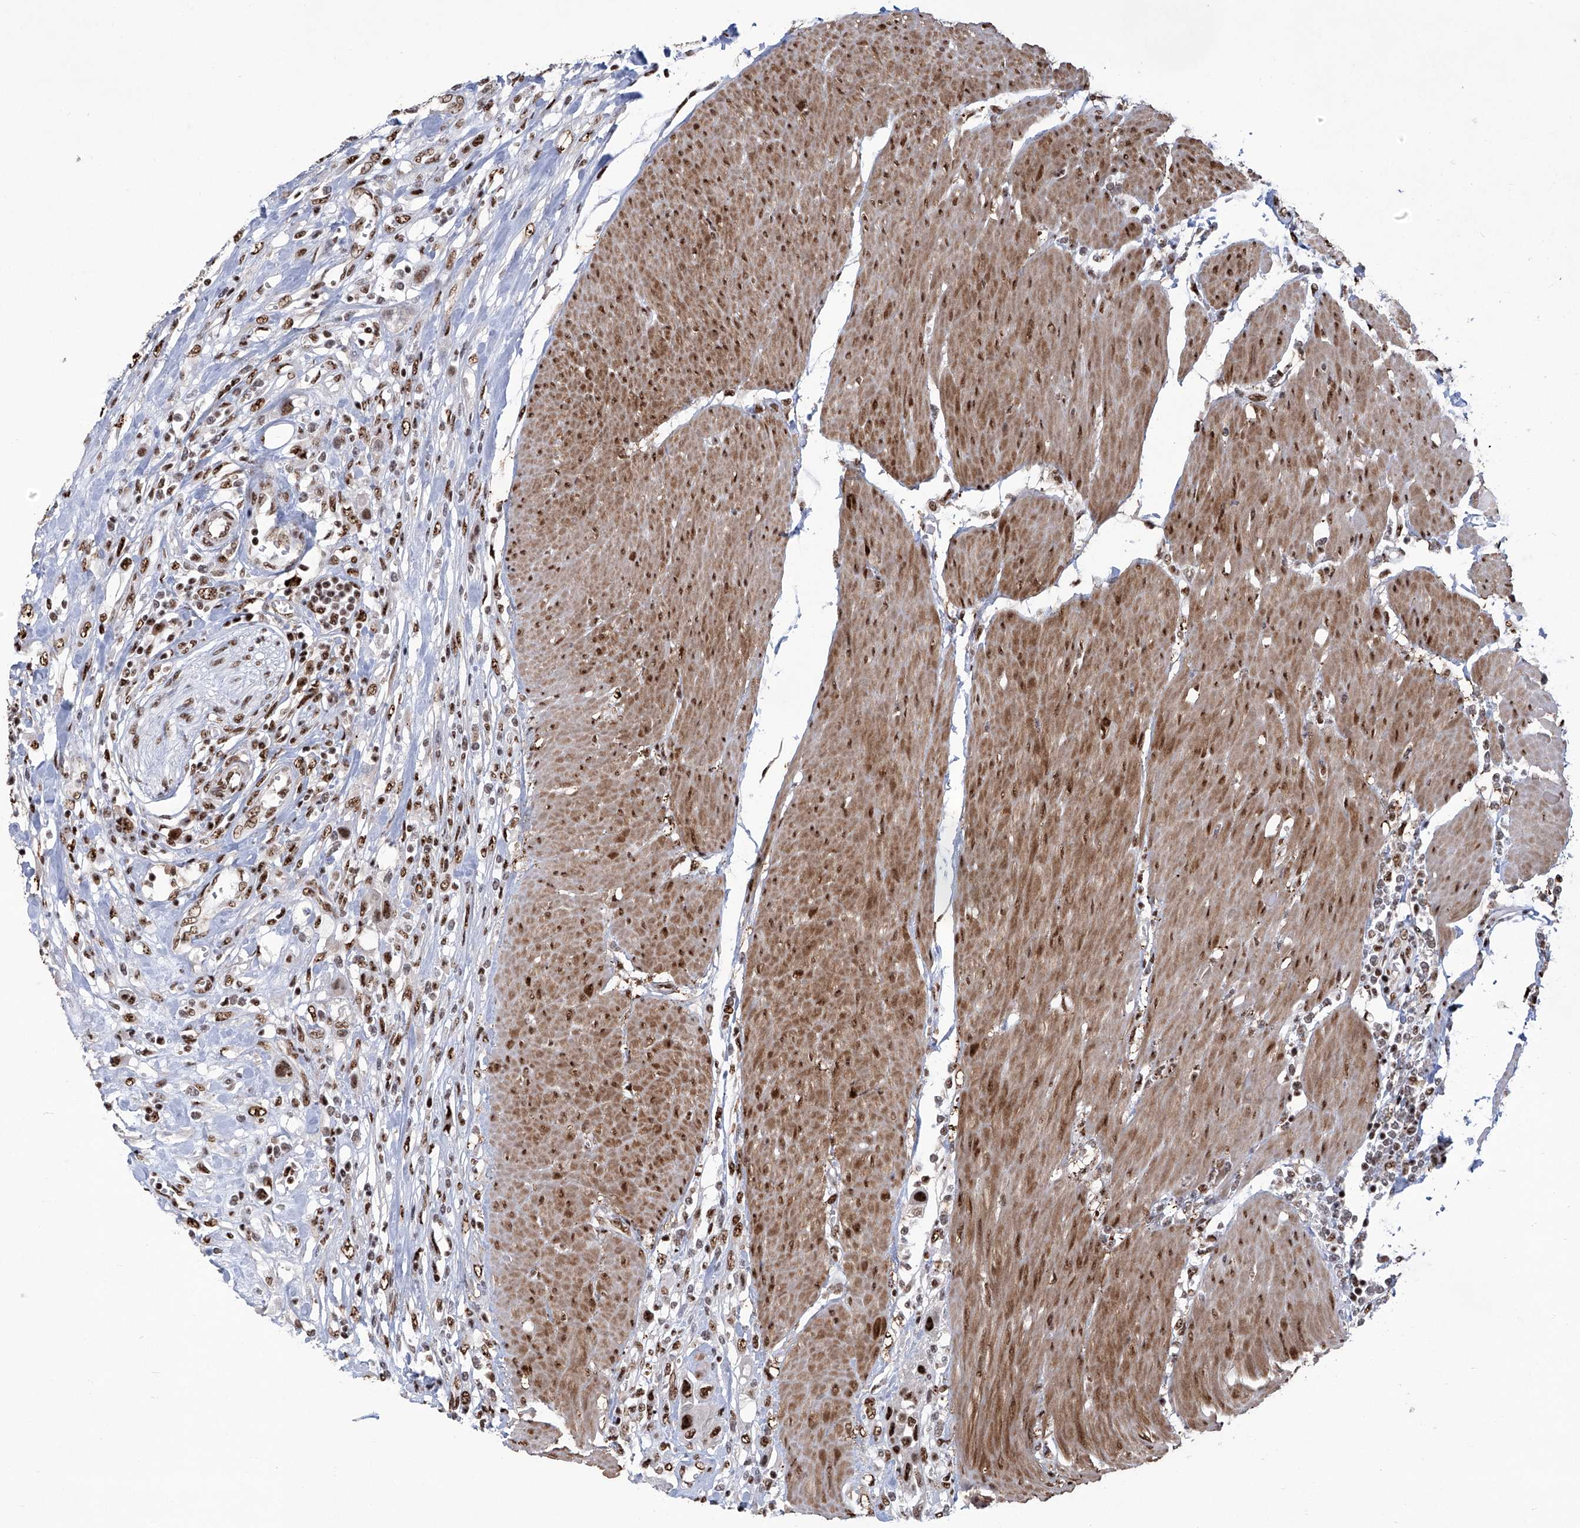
{"staining": {"intensity": "strong", "quantity": ">75%", "location": "nuclear"}, "tissue": "urothelial cancer", "cell_type": "Tumor cells", "image_type": "cancer", "snomed": [{"axis": "morphology", "description": "Urothelial carcinoma, High grade"}, {"axis": "topography", "description": "Urinary bladder"}], "caption": "The immunohistochemical stain shows strong nuclear expression in tumor cells of high-grade urothelial carcinoma tissue.", "gene": "FBXL4", "patient": {"sex": "male", "age": 50}}